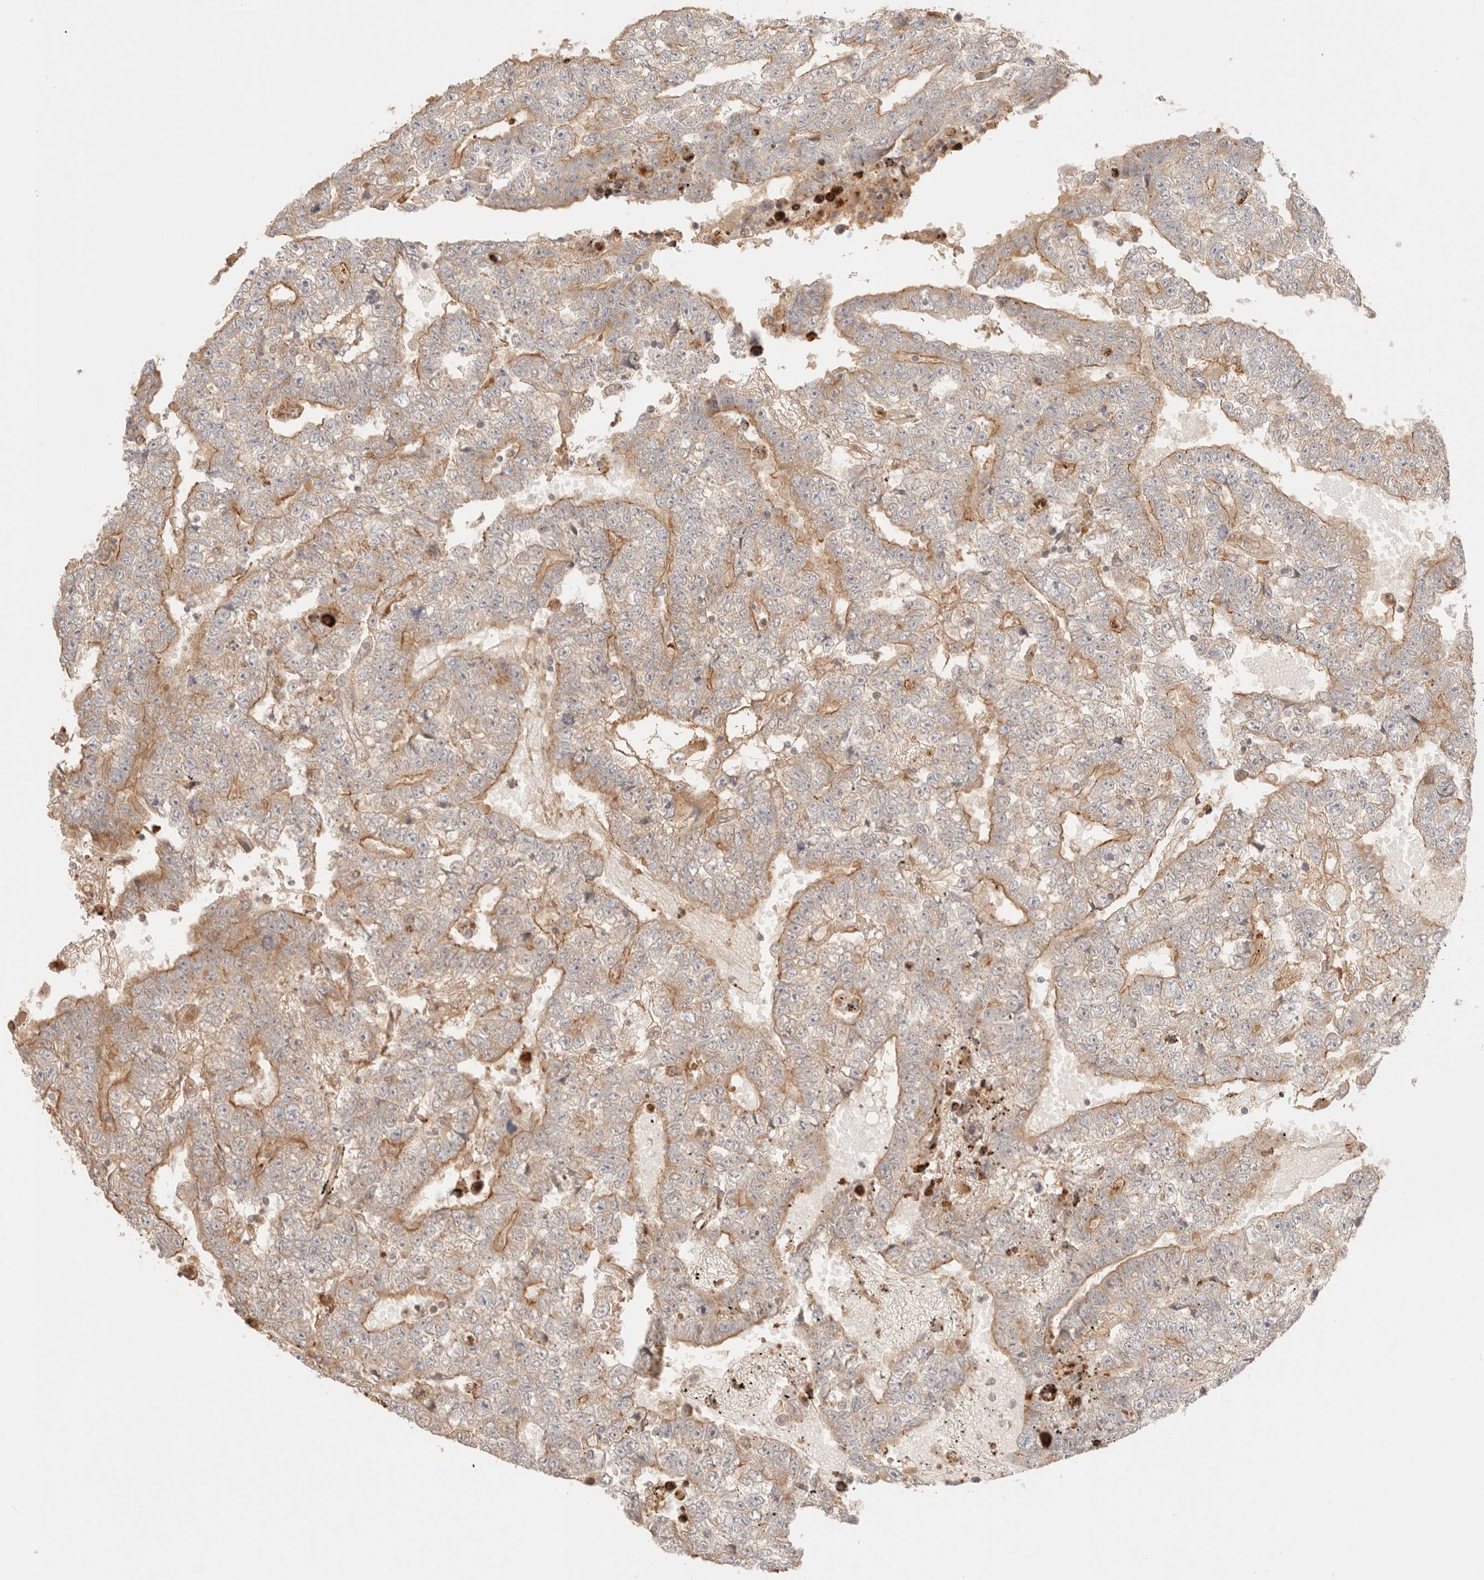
{"staining": {"intensity": "moderate", "quantity": ">75%", "location": "cytoplasmic/membranous"}, "tissue": "testis cancer", "cell_type": "Tumor cells", "image_type": "cancer", "snomed": [{"axis": "morphology", "description": "Carcinoma, Embryonal, NOS"}, {"axis": "topography", "description": "Testis"}], "caption": "A high-resolution micrograph shows immunohistochemistry staining of testis embryonal carcinoma, which reveals moderate cytoplasmic/membranous staining in approximately >75% of tumor cells.", "gene": "IL1R2", "patient": {"sex": "male", "age": 25}}